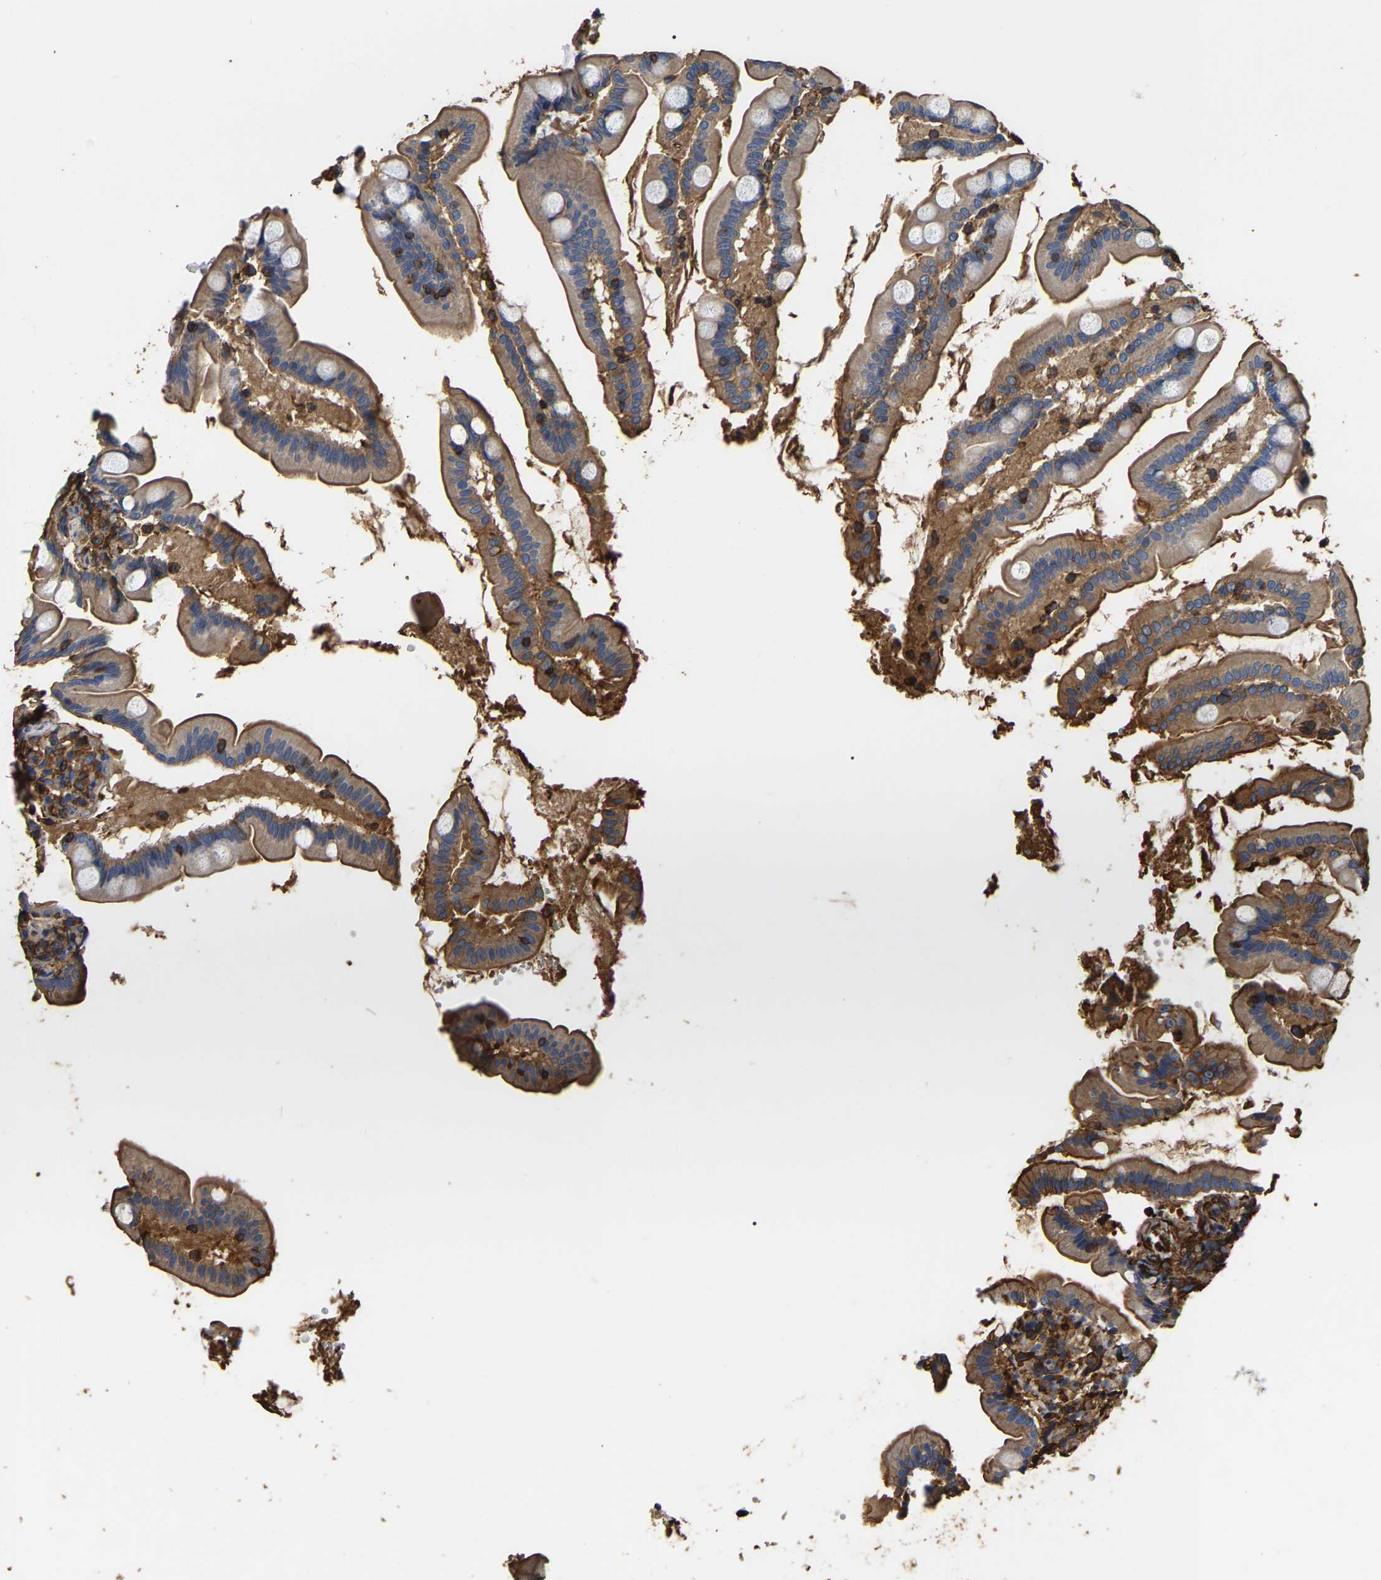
{"staining": {"intensity": "moderate", "quantity": ">75%", "location": "cytoplasmic/membranous"}, "tissue": "small intestine", "cell_type": "Glandular cells", "image_type": "normal", "snomed": [{"axis": "morphology", "description": "Normal tissue, NOS"}, {"axis": "topography", "description": "Small intestine"}], "caption": "Moderate cytoplasmic/membranous protein positivity is identified in approximately >75% of glandular cells in small intestine. Using DAB (brown) and hematoxylin (blue) stains, captured at high magnification using brightfield microscopy.", "gene": "ARMT1", "patient": {"sex": "female", "age": 56}}